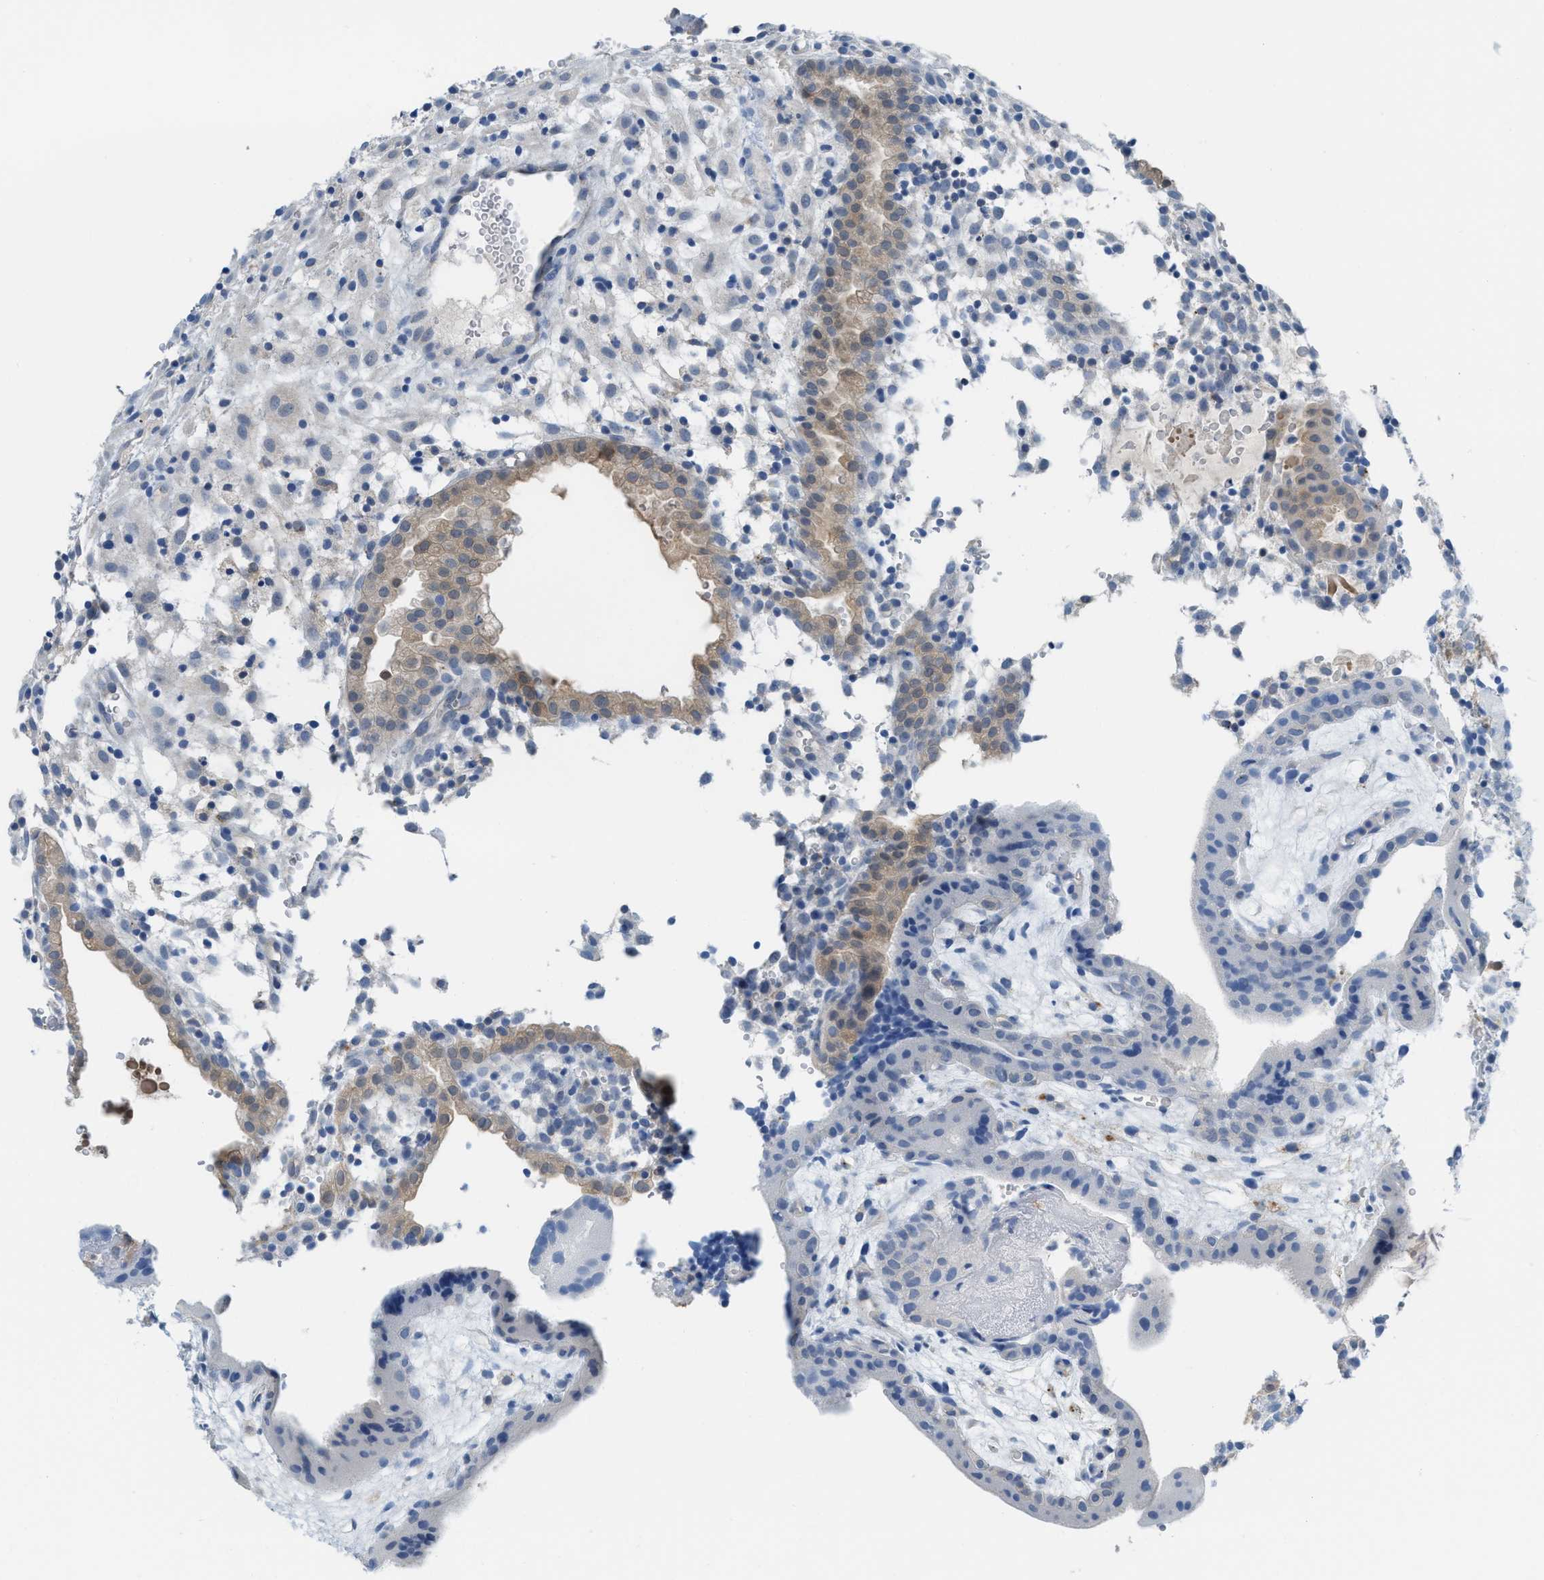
{"staining": {"intensity": "negative", "quantity": "none", "location": "none"}, "tissue": "placenta", "cell_type": "Decidual cells", "image_type": "normal", "snomed": [{"axis": "morphology", "description": "Normal tissue, NOS"}, {"axis": "topography", "description": "Placenta"}], "caption": "Immunohistochemistry micrograph of benign human placenta stained for a protein (brown), which demonstrates no expression in decidual cells. (Stains: DAB (3,3'-diaminobenzidine) immunohistochemistry with hematoxylin counter stain, Microscopy: brightfield microscopy at high magnification).", "gene": "CSTB", "patient": {"sex": "female", "age": 18}}